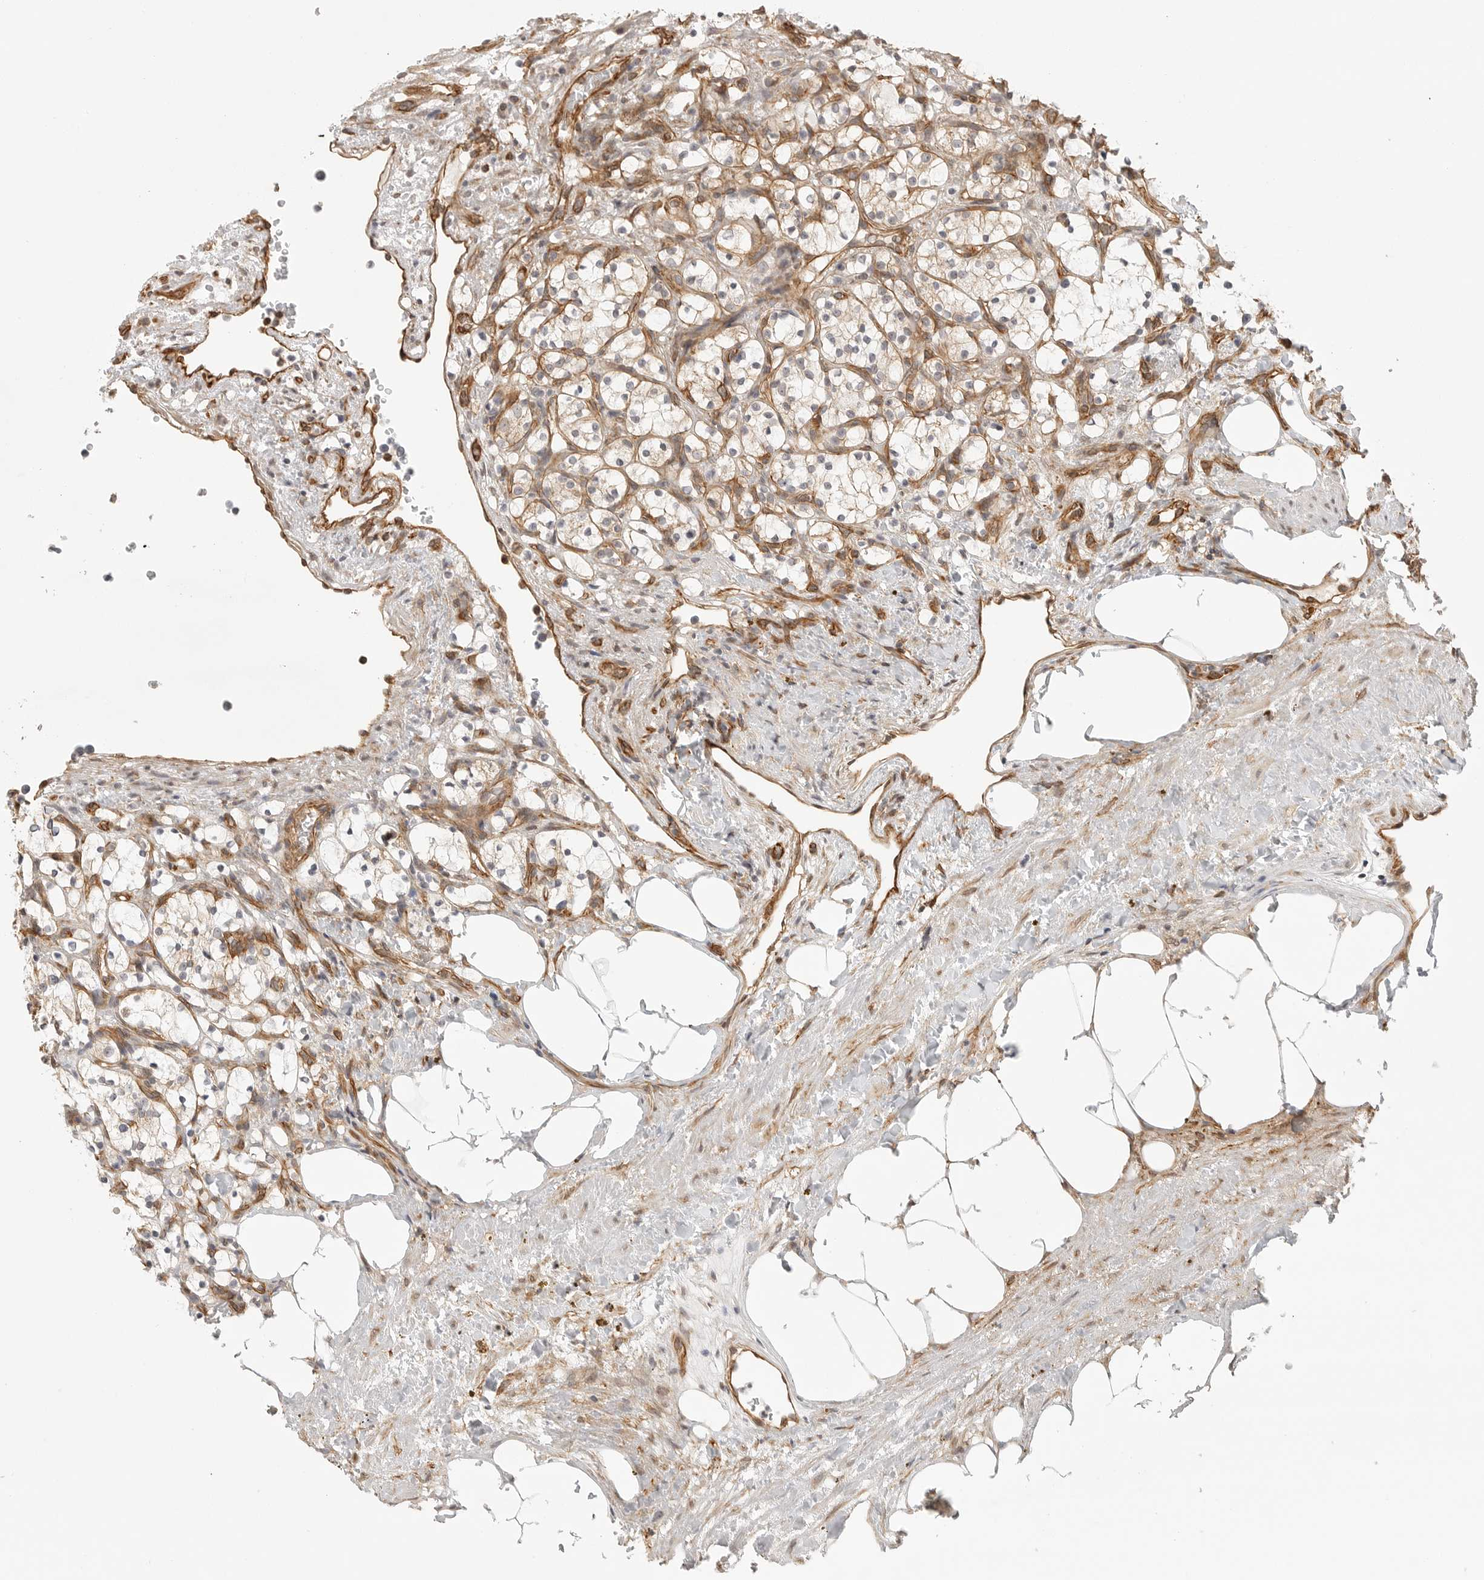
{"staining": {"intensity": "negative", "quantity": "none", "location": "none"}, "tissue": "renal cancer", "cell_type": "Tumor cells", "image_type": "cancer", "snomed": [{"axis": "morphology", "description": "Adenocarcinoma, NOS"}, {"axis": "topography", "description": "Kidney"}], "caption": "Renal adenocarcinoma stained for a protein using immunohistochemistry exhibits no positivity tumor cells.", "gene": "ATOH7", "patient": {"sex": "female", "age": 69}}